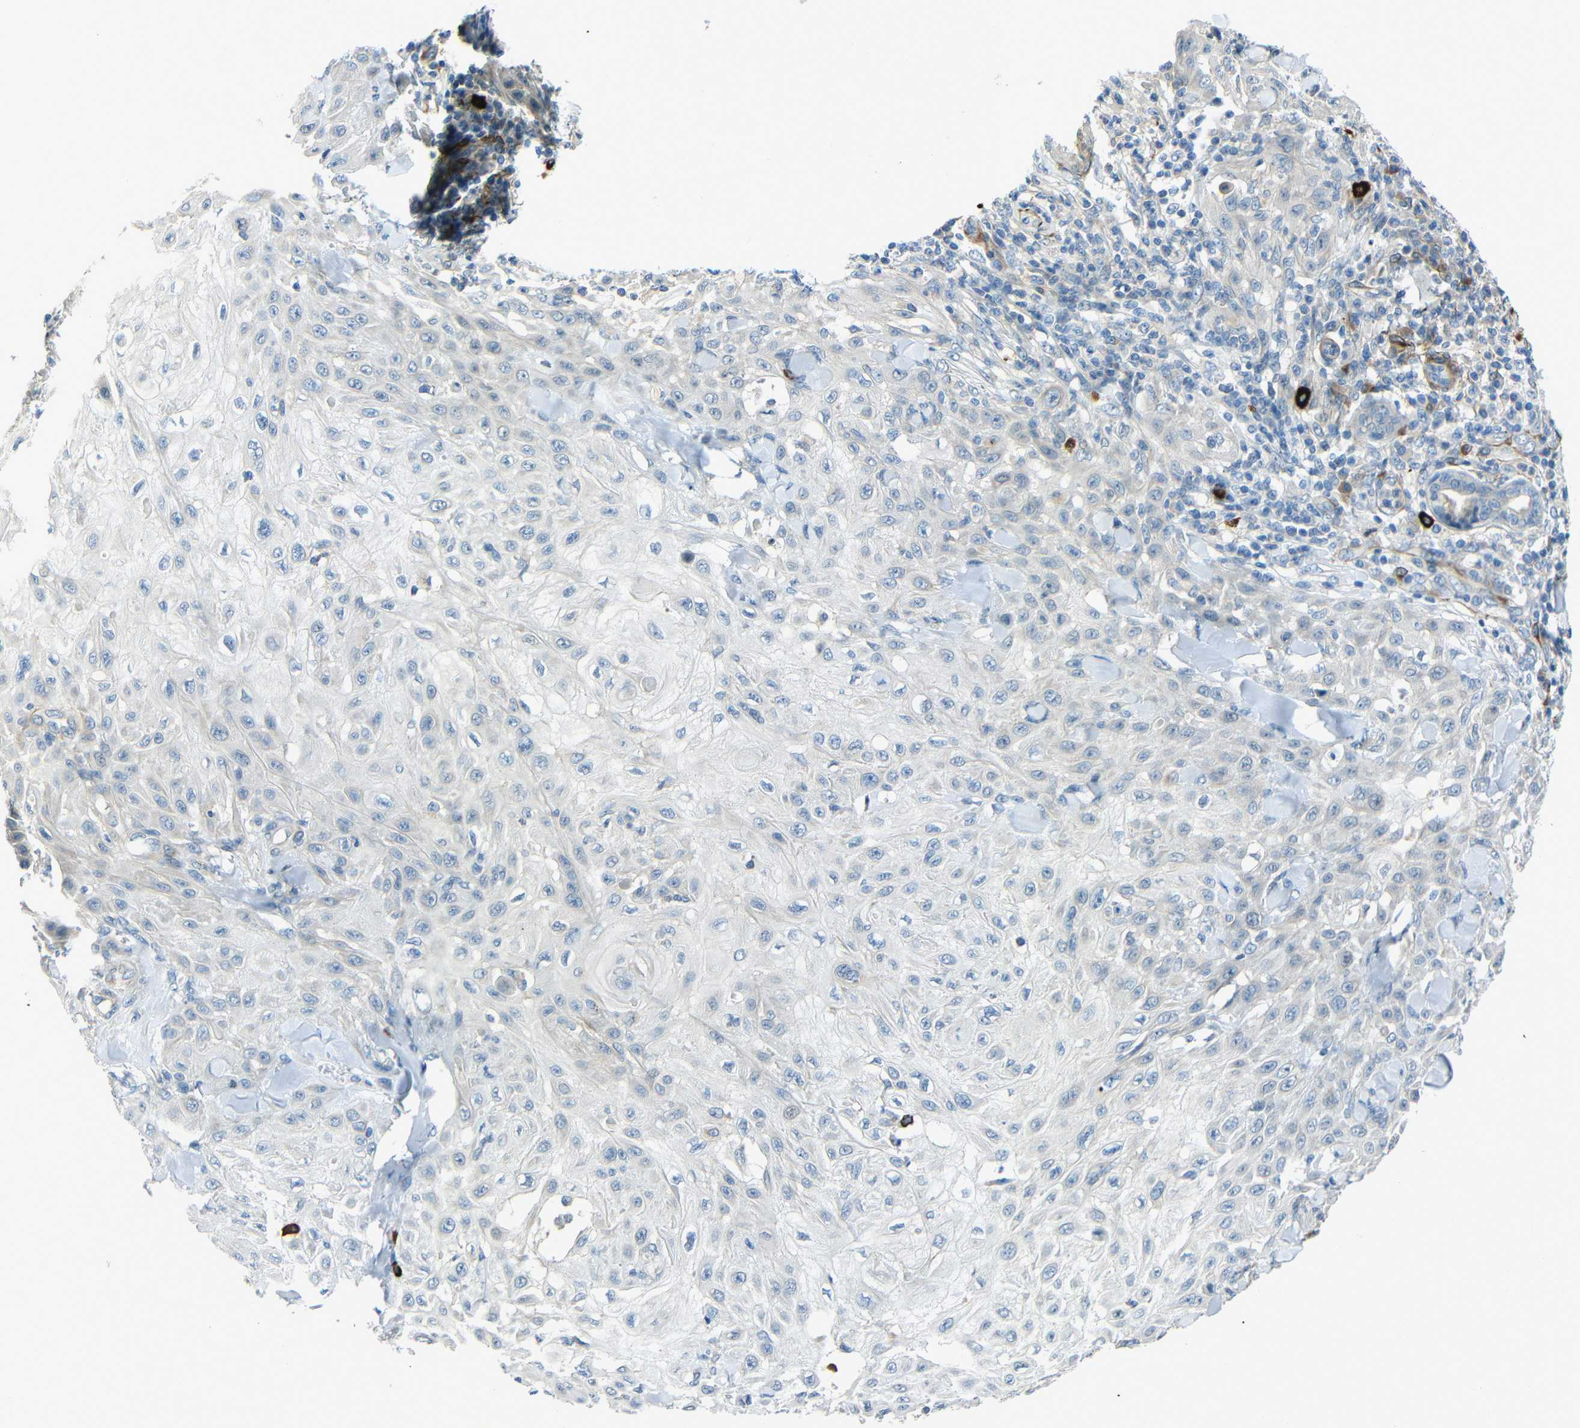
{"staining": {"intensity": "weak", "quantity": "<25%", "location": "cytoplasmic/membranous"}, "tissue": "skin cancer", "cell_type": "Tumor cells", "image_type": "cancer", "snomed": [{"axis": "morphology", "description": "Squamous cell carcinoma, NOS"}, {"axis": "topography", "description": "Skin"}], "caption": "Histopathology image shows no significant protein positivity in tumor cells of squamous cell carcinoma (skin).", "gene": "DCLK1", "patient": {"sex": "male", "age": 24}}